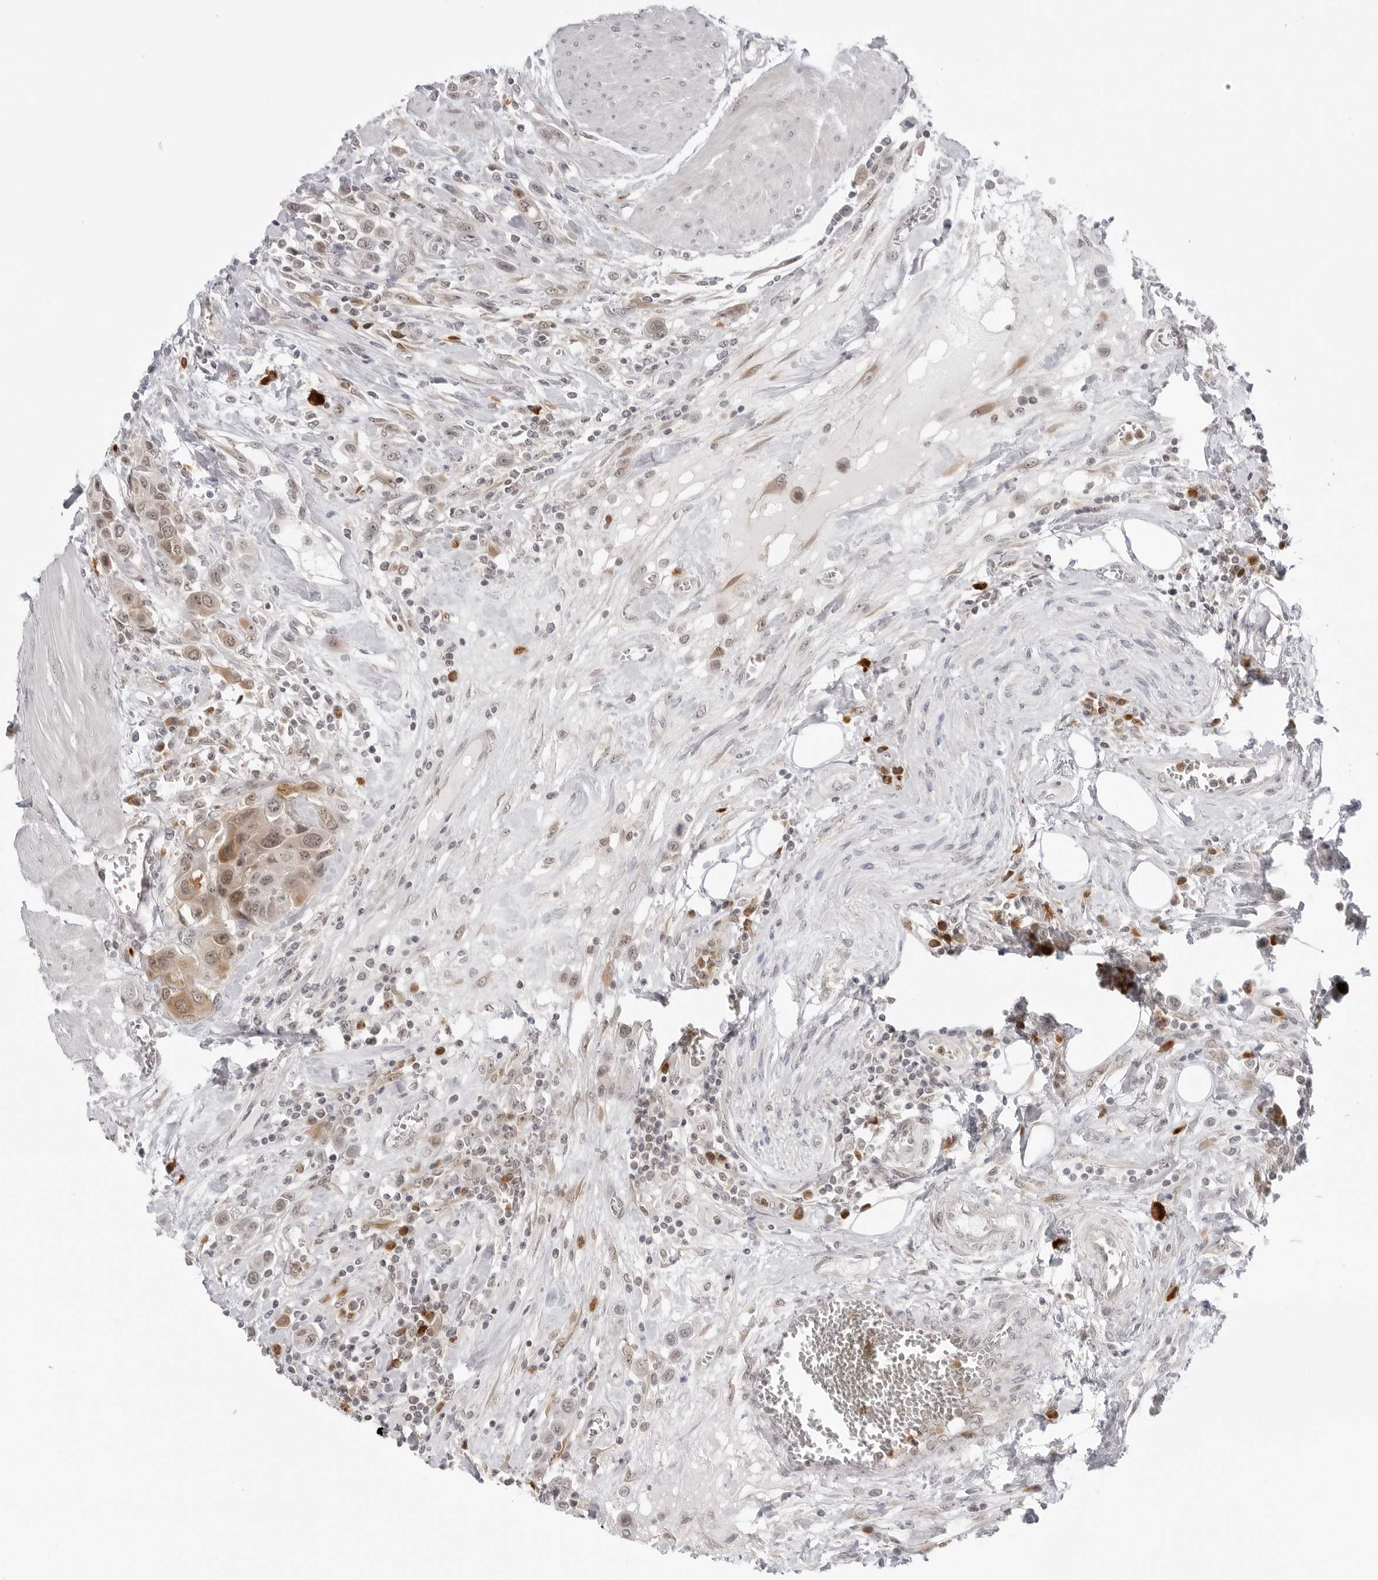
{"staining": {"intensity": "moderate", "quantity": "25%-75%", "location": "cytoplasmic/membranous"}, "tissue": "urothelial cancer", "cell_type": "Tumor cells", "image_type": "cancer", "snomed": [{"axis": "morphology", "description": "Urothelial carcinoma, High grade"}, {"axis": "topography", "description": "Urinary bladder"}], "caption": "IHC image of human high-grade urothelial carcinoma stained for a protein (brown), which exhibits medium levels of moderate cytoplasmic/membranous positivity in approximately 25%-75% of tumor cells.", "gene": "SUGCT", "patient": {"sex": "male", "age": 50}}